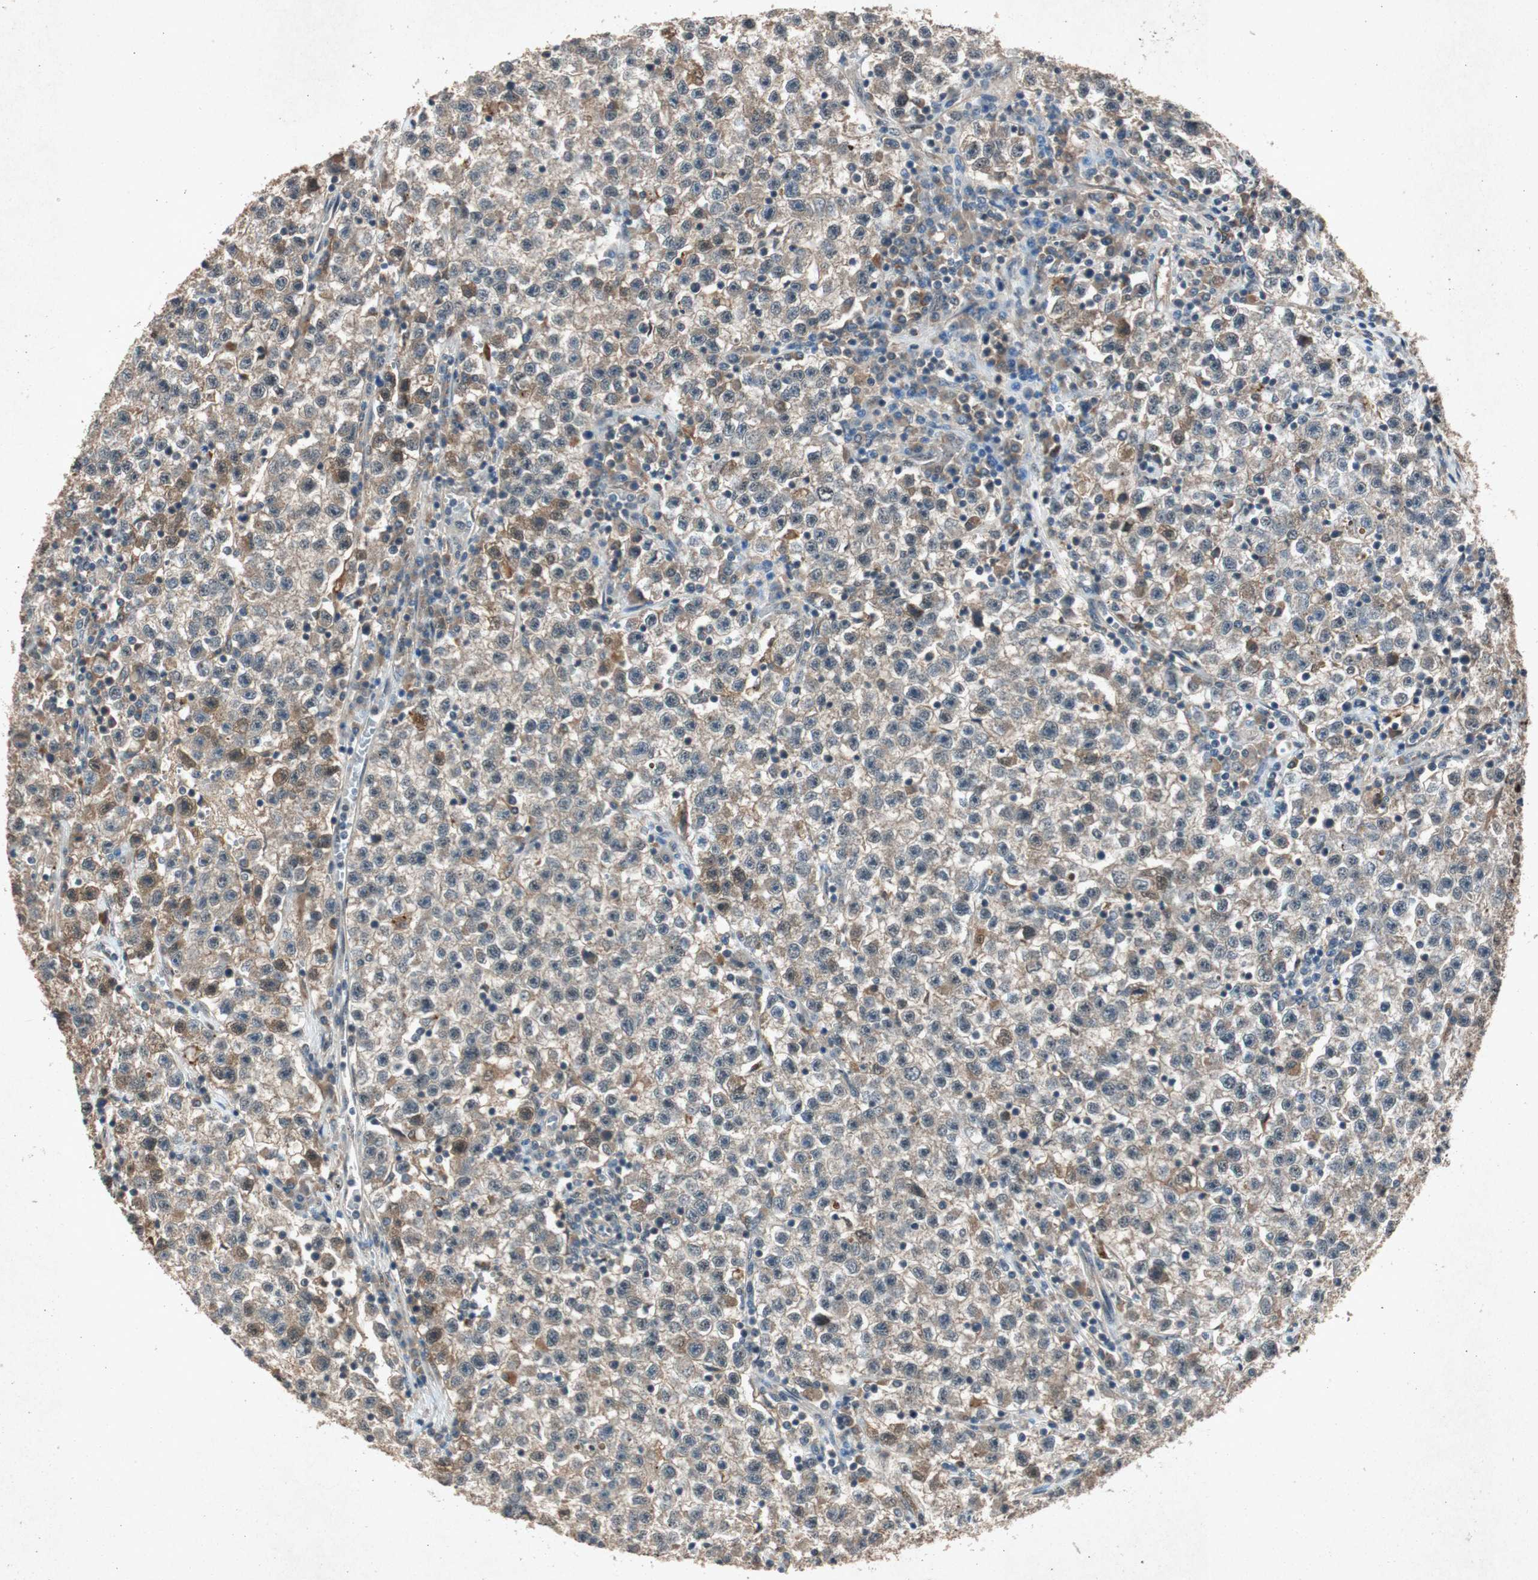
{"staining": {"intensity": "weak", "quantity": "25%-75%", "location": "cytoplasmic/membranous,nuclear"}, "tissue": "testis cancer", "cell_type": "Tumor cells", "image_type": "cancer", "snomed": [{"axis": "morphology", "description": "Seminoma, NOS"}, {"axis": "topography", "description": "Testis"}], "caption": "Human testis seminoma stained with a brown dye demonstrates weak cytoplasmic/membranous and nuclear positive staining in approximately 25%-75% of tumor cells.", "gene": "PML", "patient": {"sex": "male", "age": 22}}